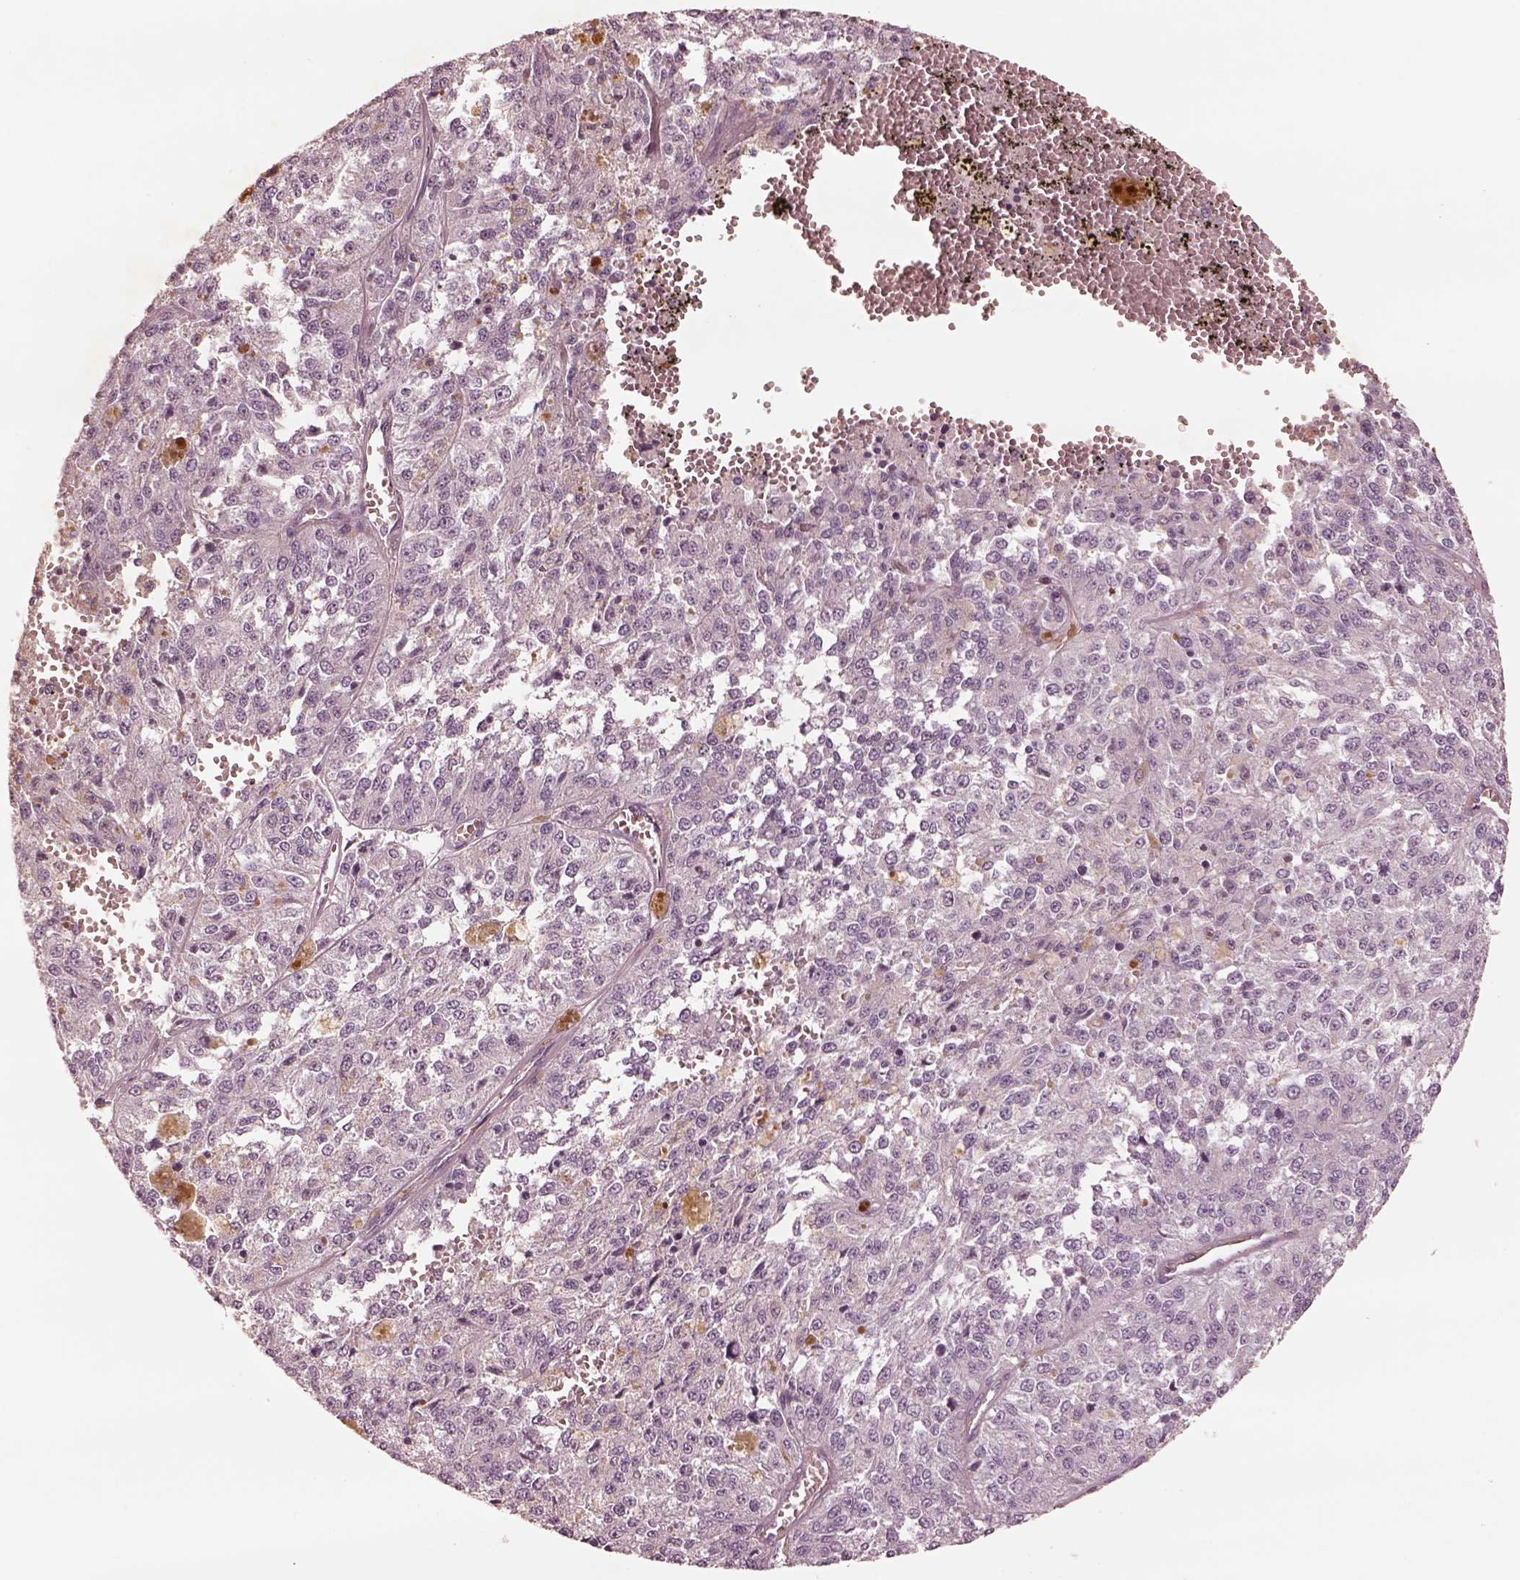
{"staining": {"intensity": "negative", "quantity": "none", "location": "none"}, "tissue": "melanoma", "cell_type": "Tumor cells", "image_type": "cancer", "snomed": [{"axis": "morphology", "description": "Malignant melanoma, Metastatic site"}, {"axis": "topography", "description": "Lymph node"}], "caption": "This is a micrograph of immunohistochemistry (IHC) staining of melanoma, which shows no expression in tumor cells.", "gene": "DNAAF9", "patient": {"sex": "female", "age": 64}}